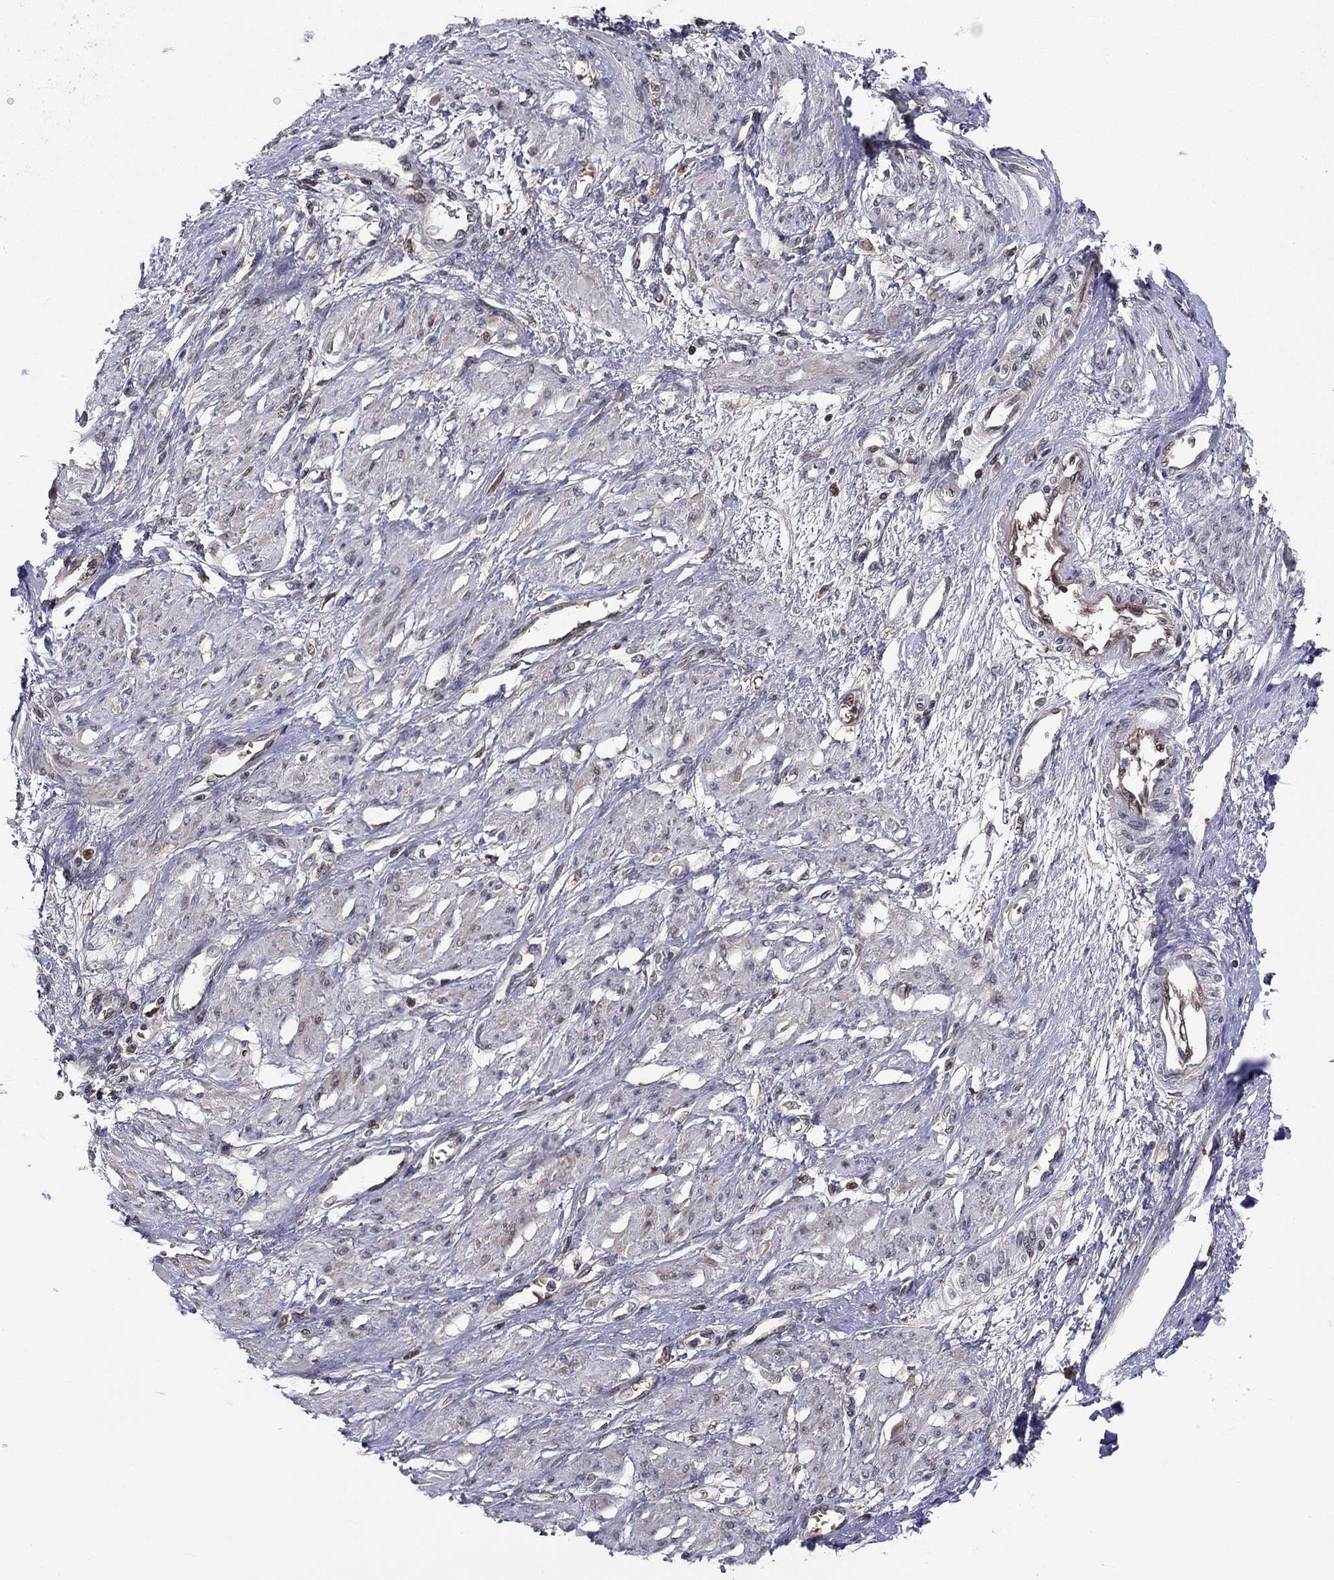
{"staining": {"intensity": "negative", "quantity": "none", "location": "none"}, "tissue": "smooth muscle", "cell_type": "Smooth muscle cells", "image_type": "normal", "snomed": [{"axis": "morphology", "description": "Normal tissue, NOS"}, {"axis": "topography", "description": "Smooth muscle"}, {"axis": "topography", "description": "Uterus"}], "caption": "Histopathology image shows no significant protein staining in smooth muscle cells of benign smooth muscle.", "gene": "CETN3", "patient": {"sex": "female", "age": 39}}